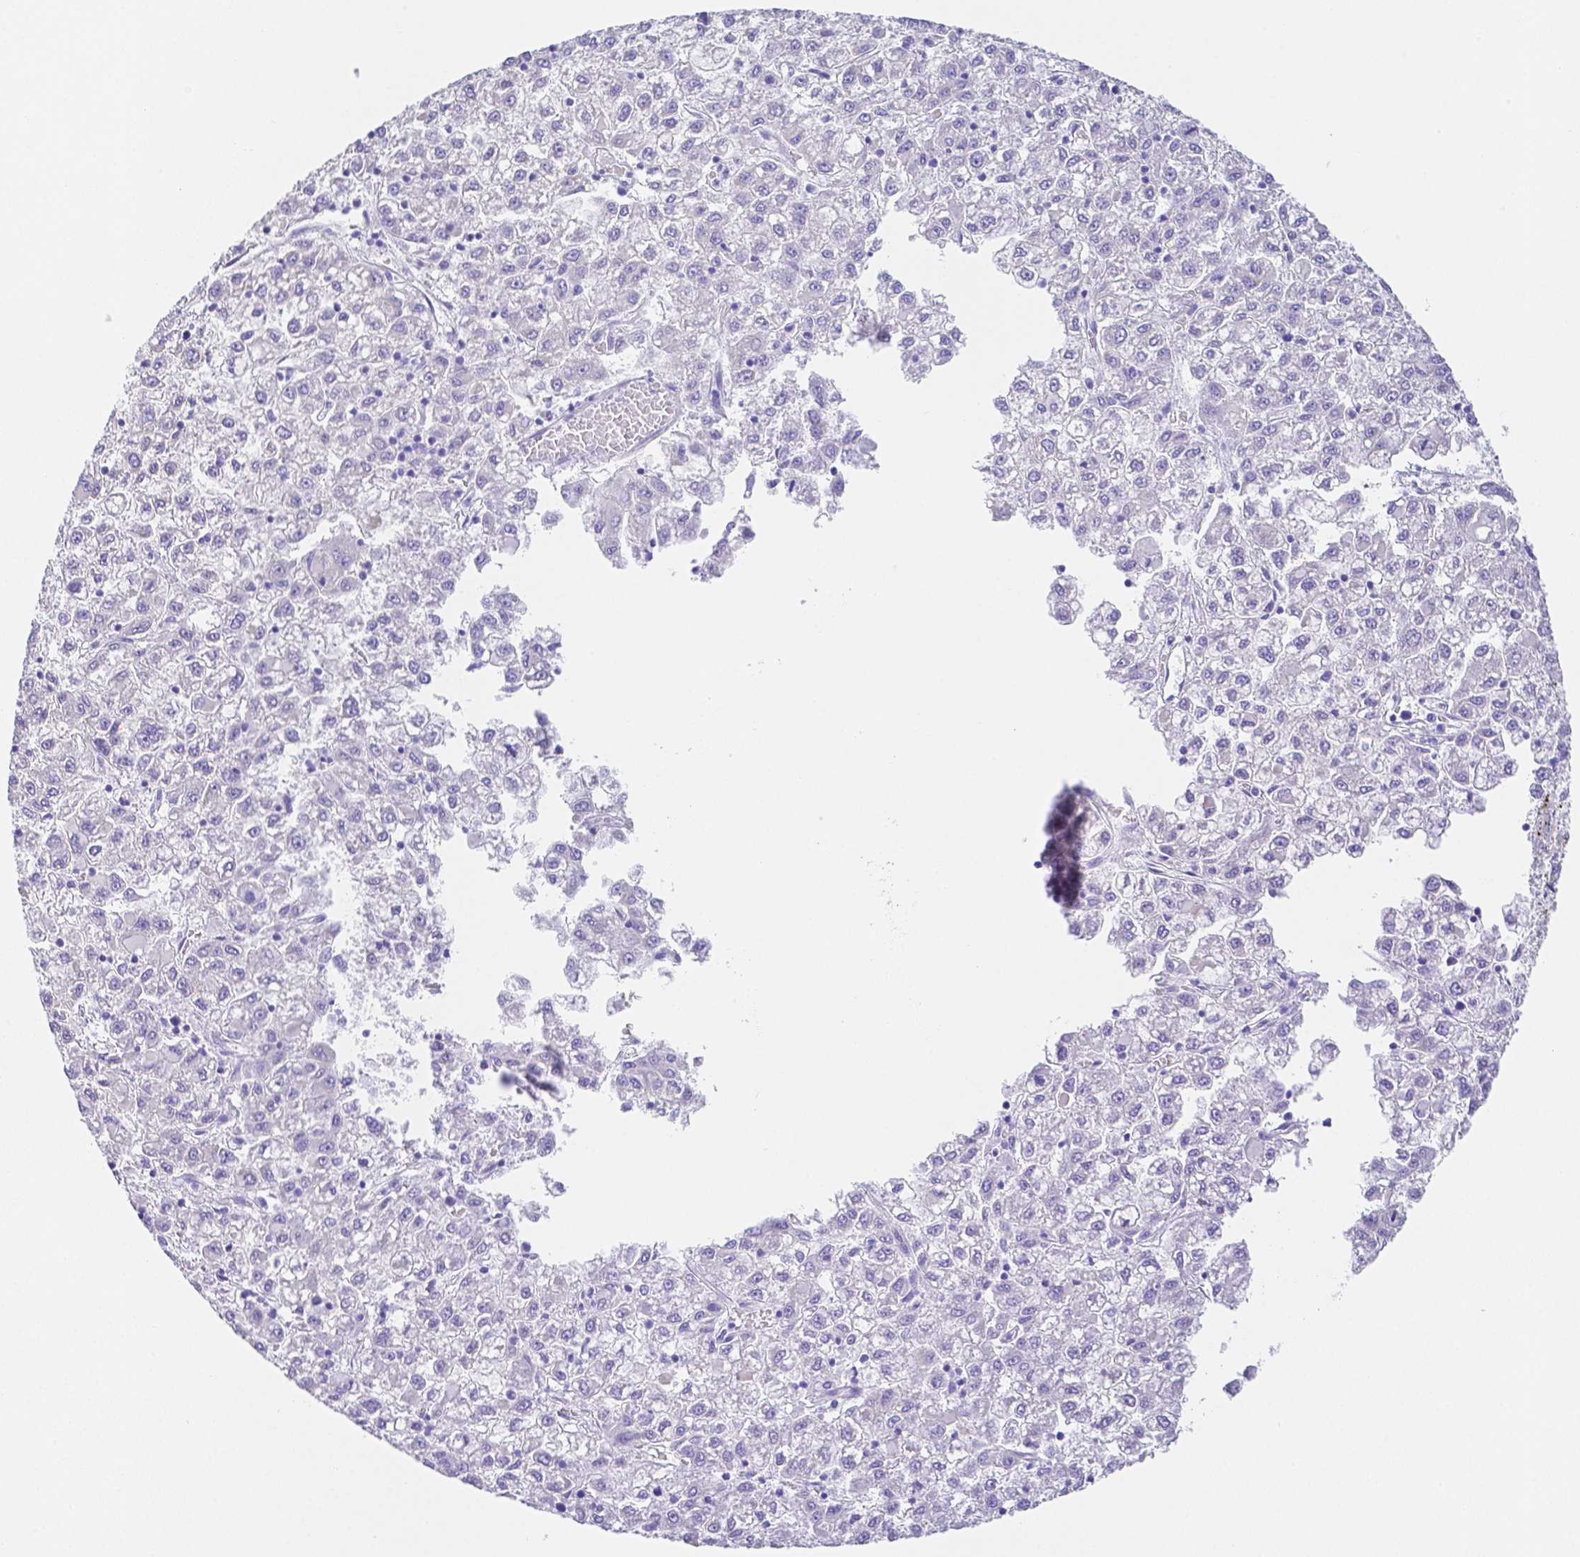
{"staining": {"intensity": "negative", "quantity": "none", "location": "none"}, "tissue": "liver cancer", "cell_type": "Tumor cells", "image_type": "cancer", "snomed": [{"axis": "morphology", "description": "Carcinoma, Hepatocellular, NOS"}, {"axis": "topography", "description": "Liver"}], "caption": "There is no significant staining in tumor cells of liver hepatocellular carcinoma. (IHC, brightfield microscopy, high magnification).", "gene": "ZG16B", "patient": {"sex": "male", "age": 40}}